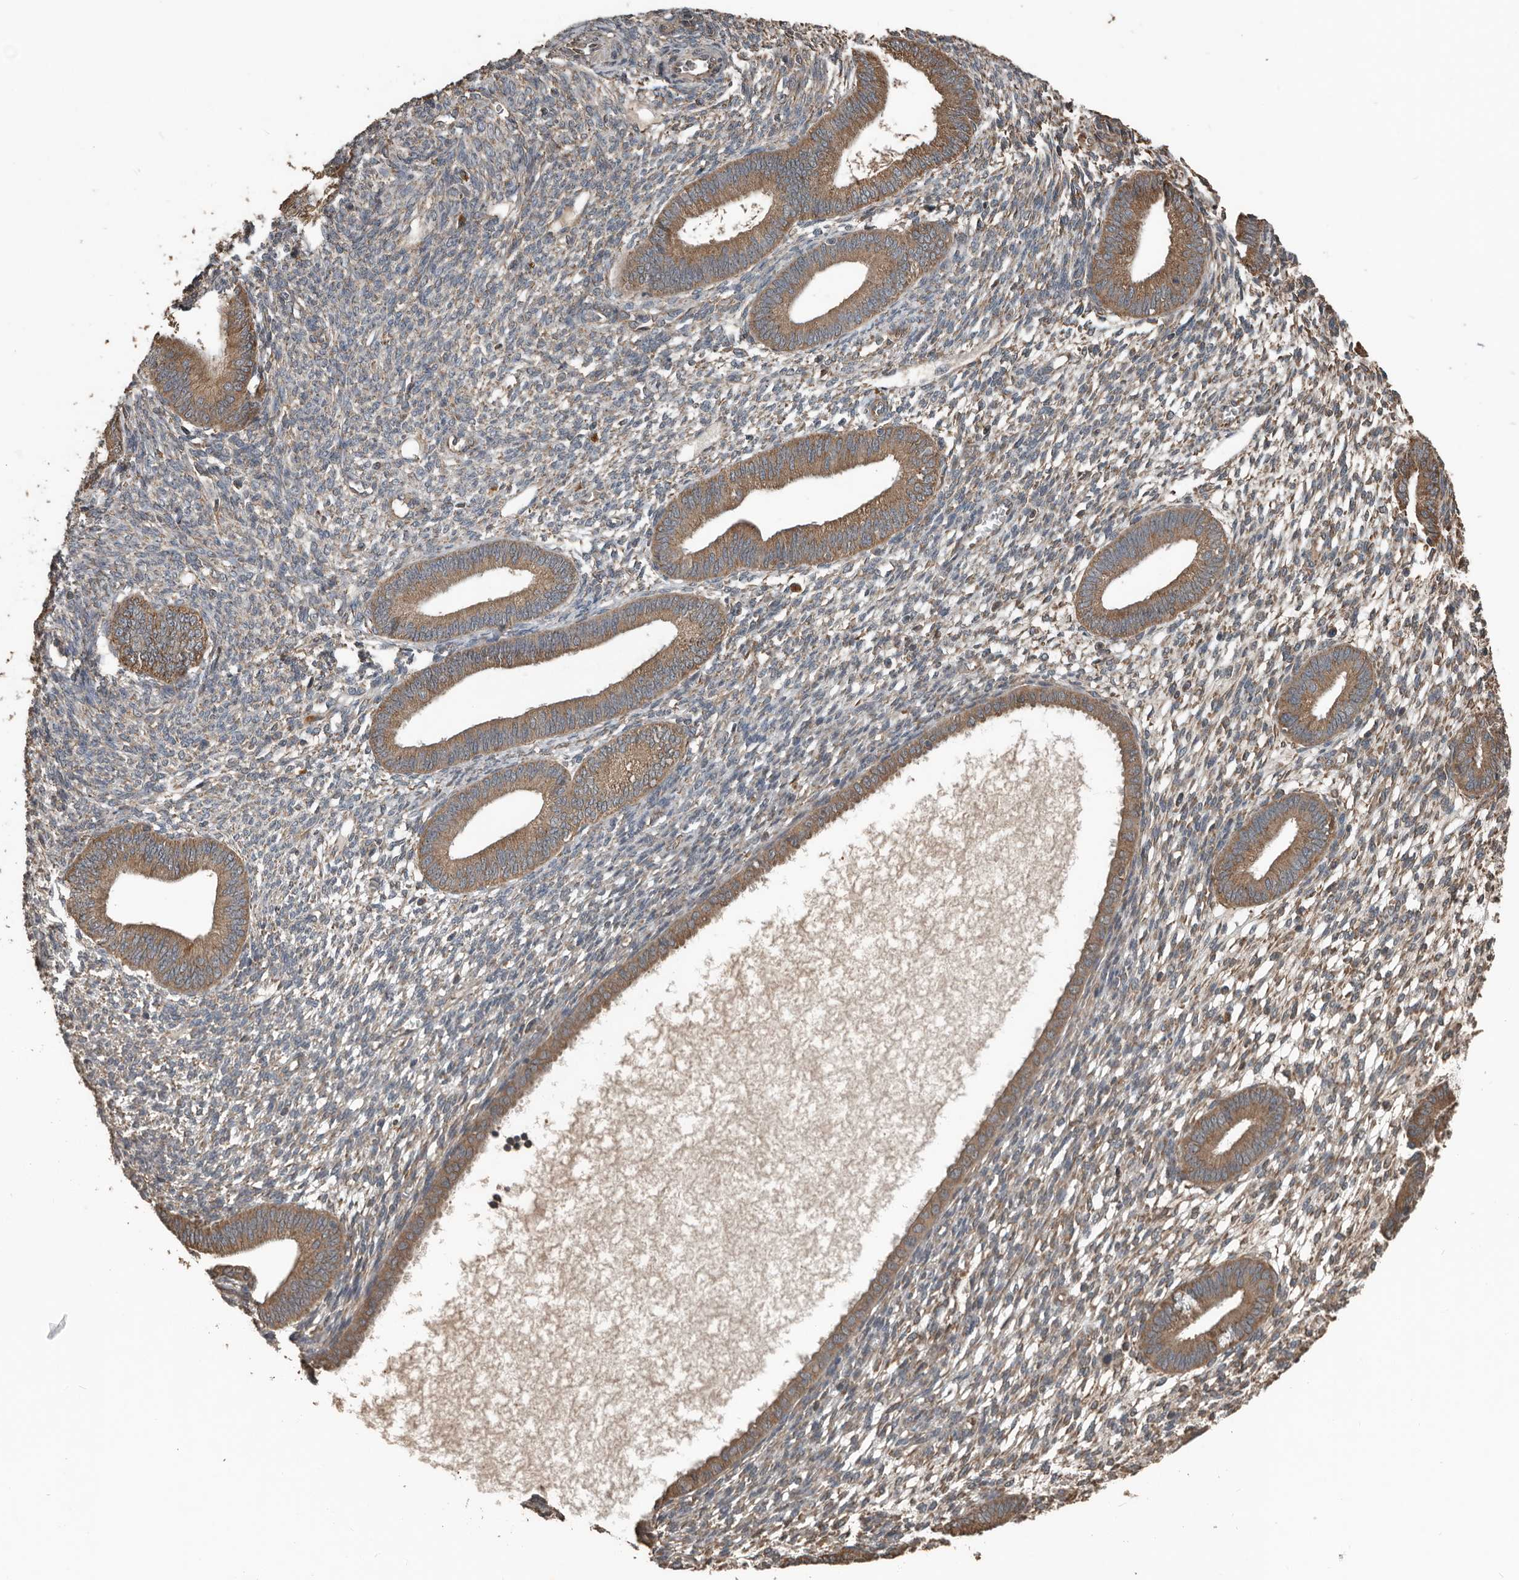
{"staining": {"intensity": "weak", "quantity": "25%-75%", "location": "cytoplasmic/membranous"}, "tissue": "endometrium", "cell_type": "Cells in endometrial stroma", "image_type": "normal", "snomed": [{"axis": "morphology", "description": "Normal tissue, NOS"}, {"axis": "topography", "description": "Endometrium"}], "caption": "Immunohistochemical staining of normal human endometrium exhibits 25%-75% levels of weak cytoplasmic/membranous protein staining in about 25%-75% of cells in endometrial stroma.", "gene": "RNF207", "patient": {"sex": "female", "age": 46}}